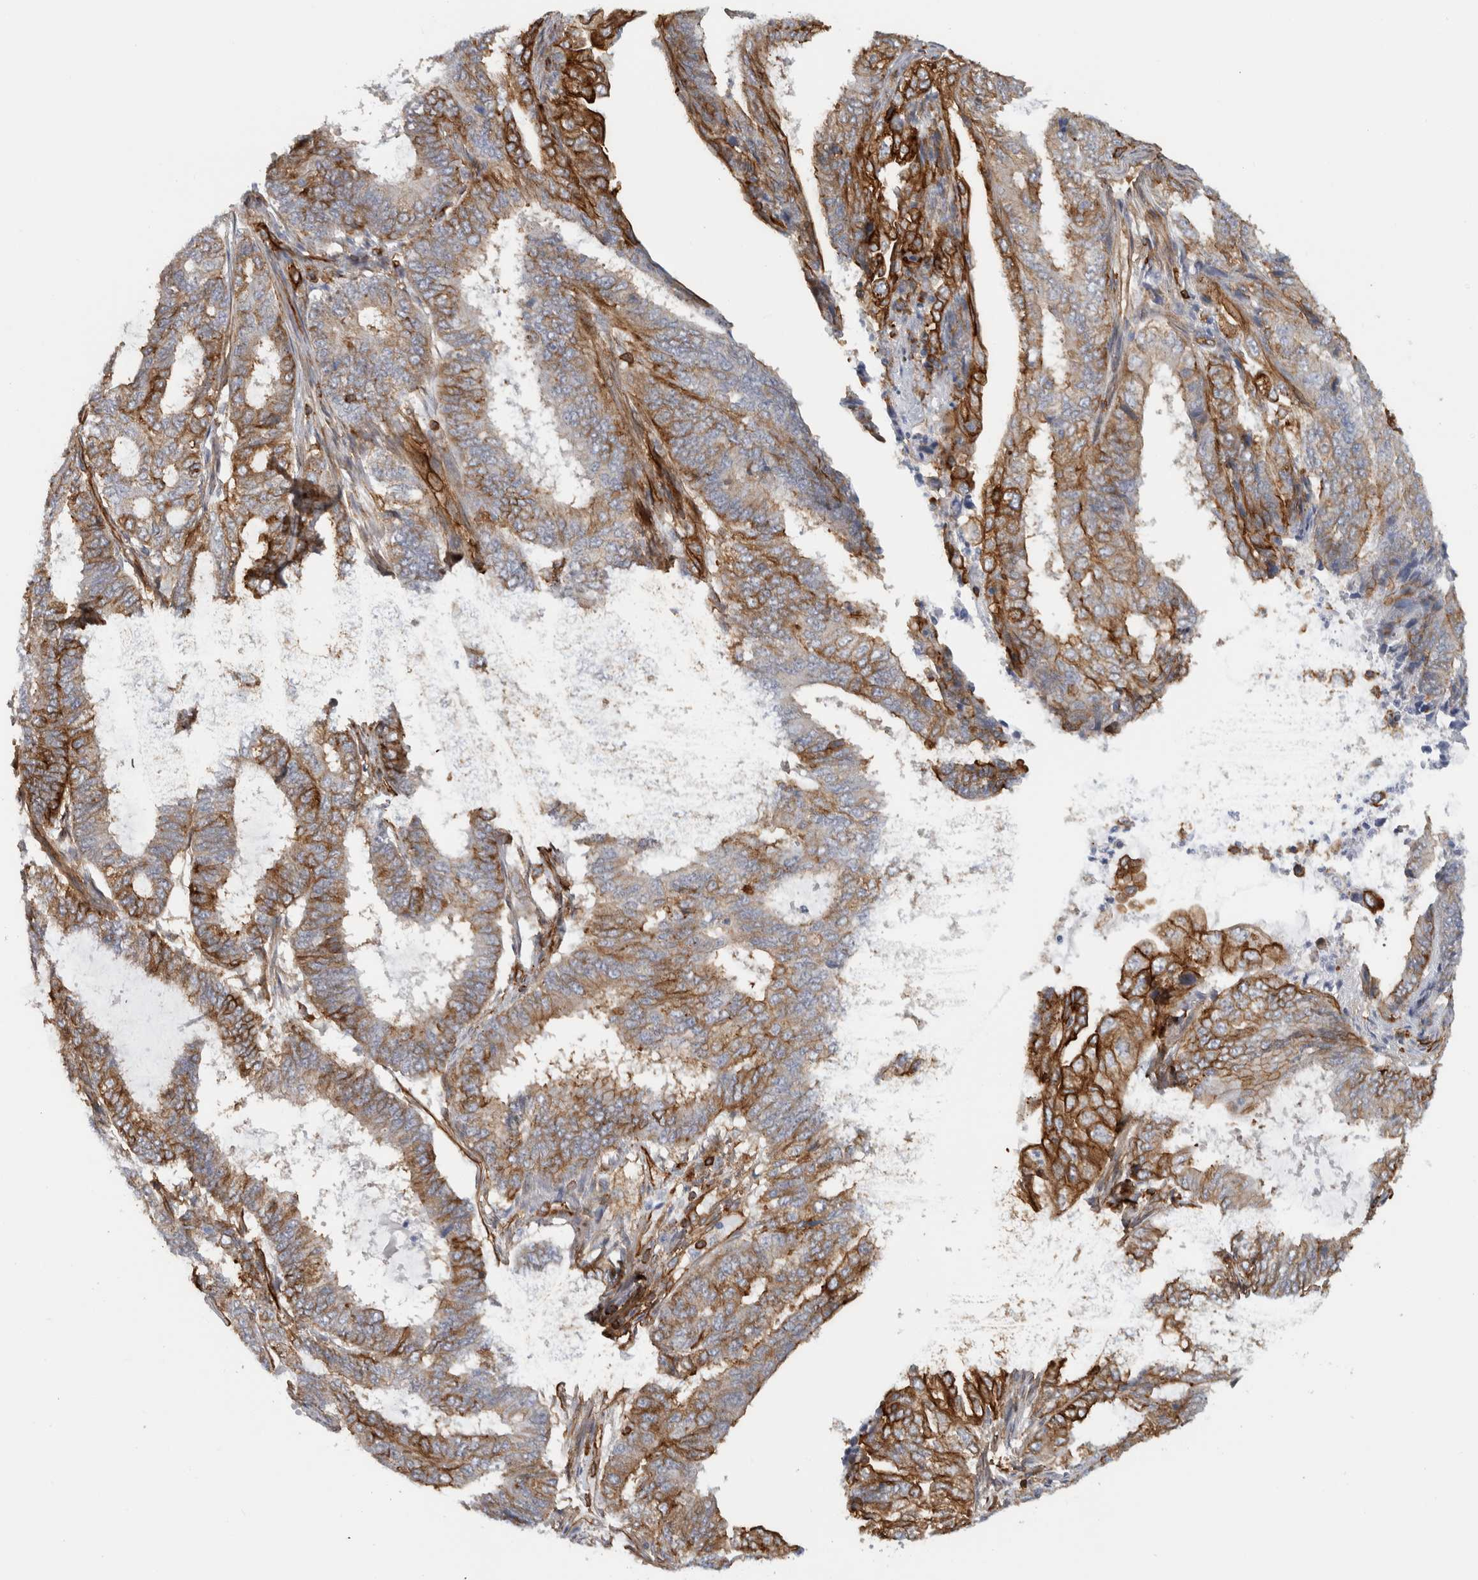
{"staining": {"intensity": "strong", "quantity": "25%-75%", "location": "cytoplasmic/membranous"}, "tissue": "endometrial cancer", "cell_type": "Tumor cells", "image_type": "cancer", "snomed": [{"axis": "morphology", "description": "Adenocarcinoma, NOS"}, {"axis": "topography", "description": "Endometrium"}], "caption": "There is high levels of strong cytoplasmic/membranous expression in tumor cells of endometrial adenocarcinoma, as demonstrated by immunohistochemical staining (brown color).", "gene": "AHNAK", "patient": {"sex": "female", "age": 51}}